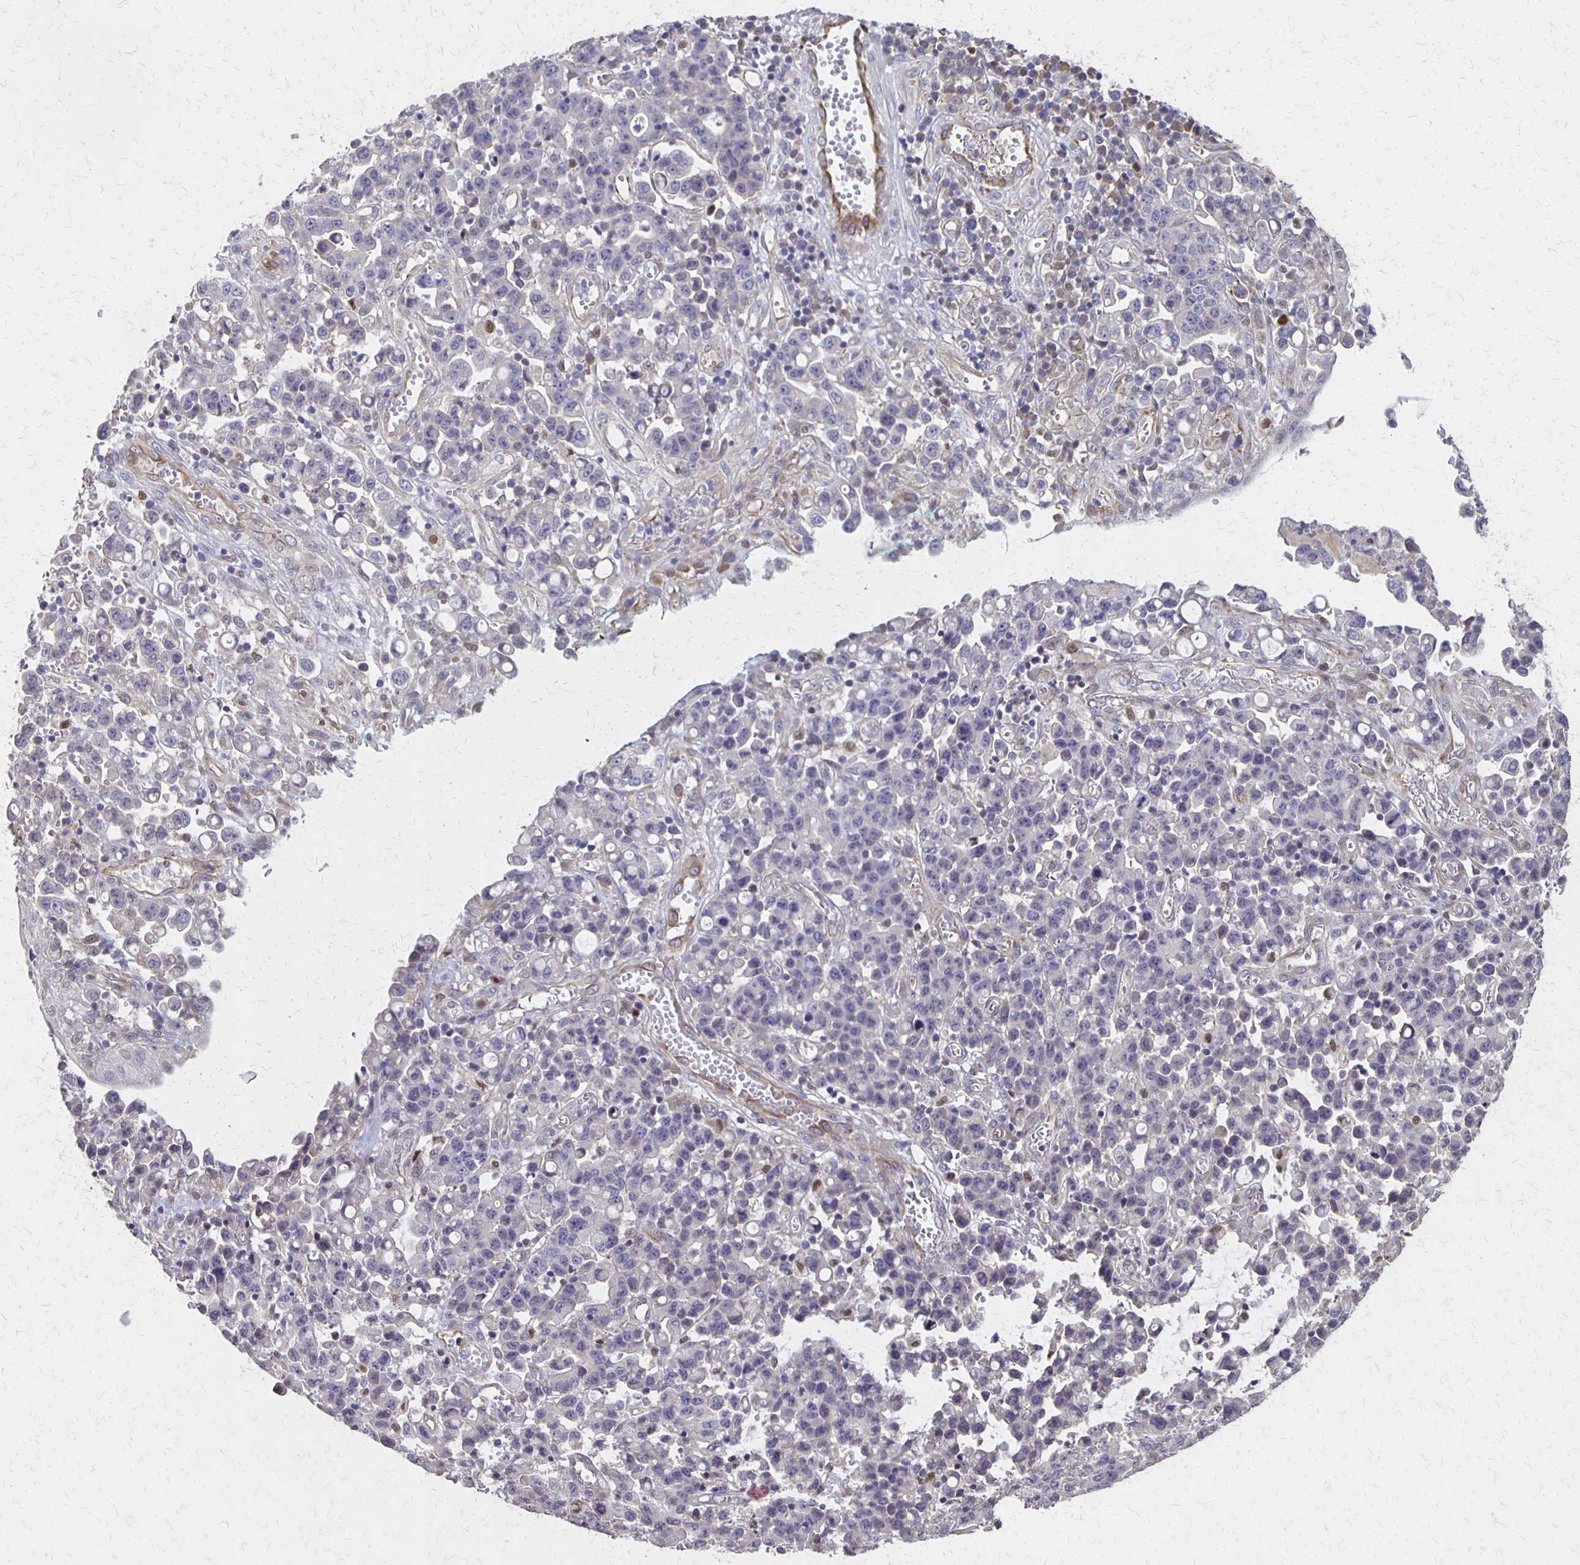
{"staining": {"intensity": "negative", "quantity": "none", "location": "none"}, "tissue": "stomach cancer", "cell_type": "Tumor cells", "image_type": "cancer", "snomed": [{"axis": "morphology", "description": "Adenocarcinoma, NOS"}, {"axis": "topography", "description": "Stomach, upper"}], "caption": "Adenocarcinoma (stomach) stained for a protein using immunohistochemistry exhibits no staining tumor cells.", "gene": "NOG", "patient": {"sex": "male", "age": 69}}